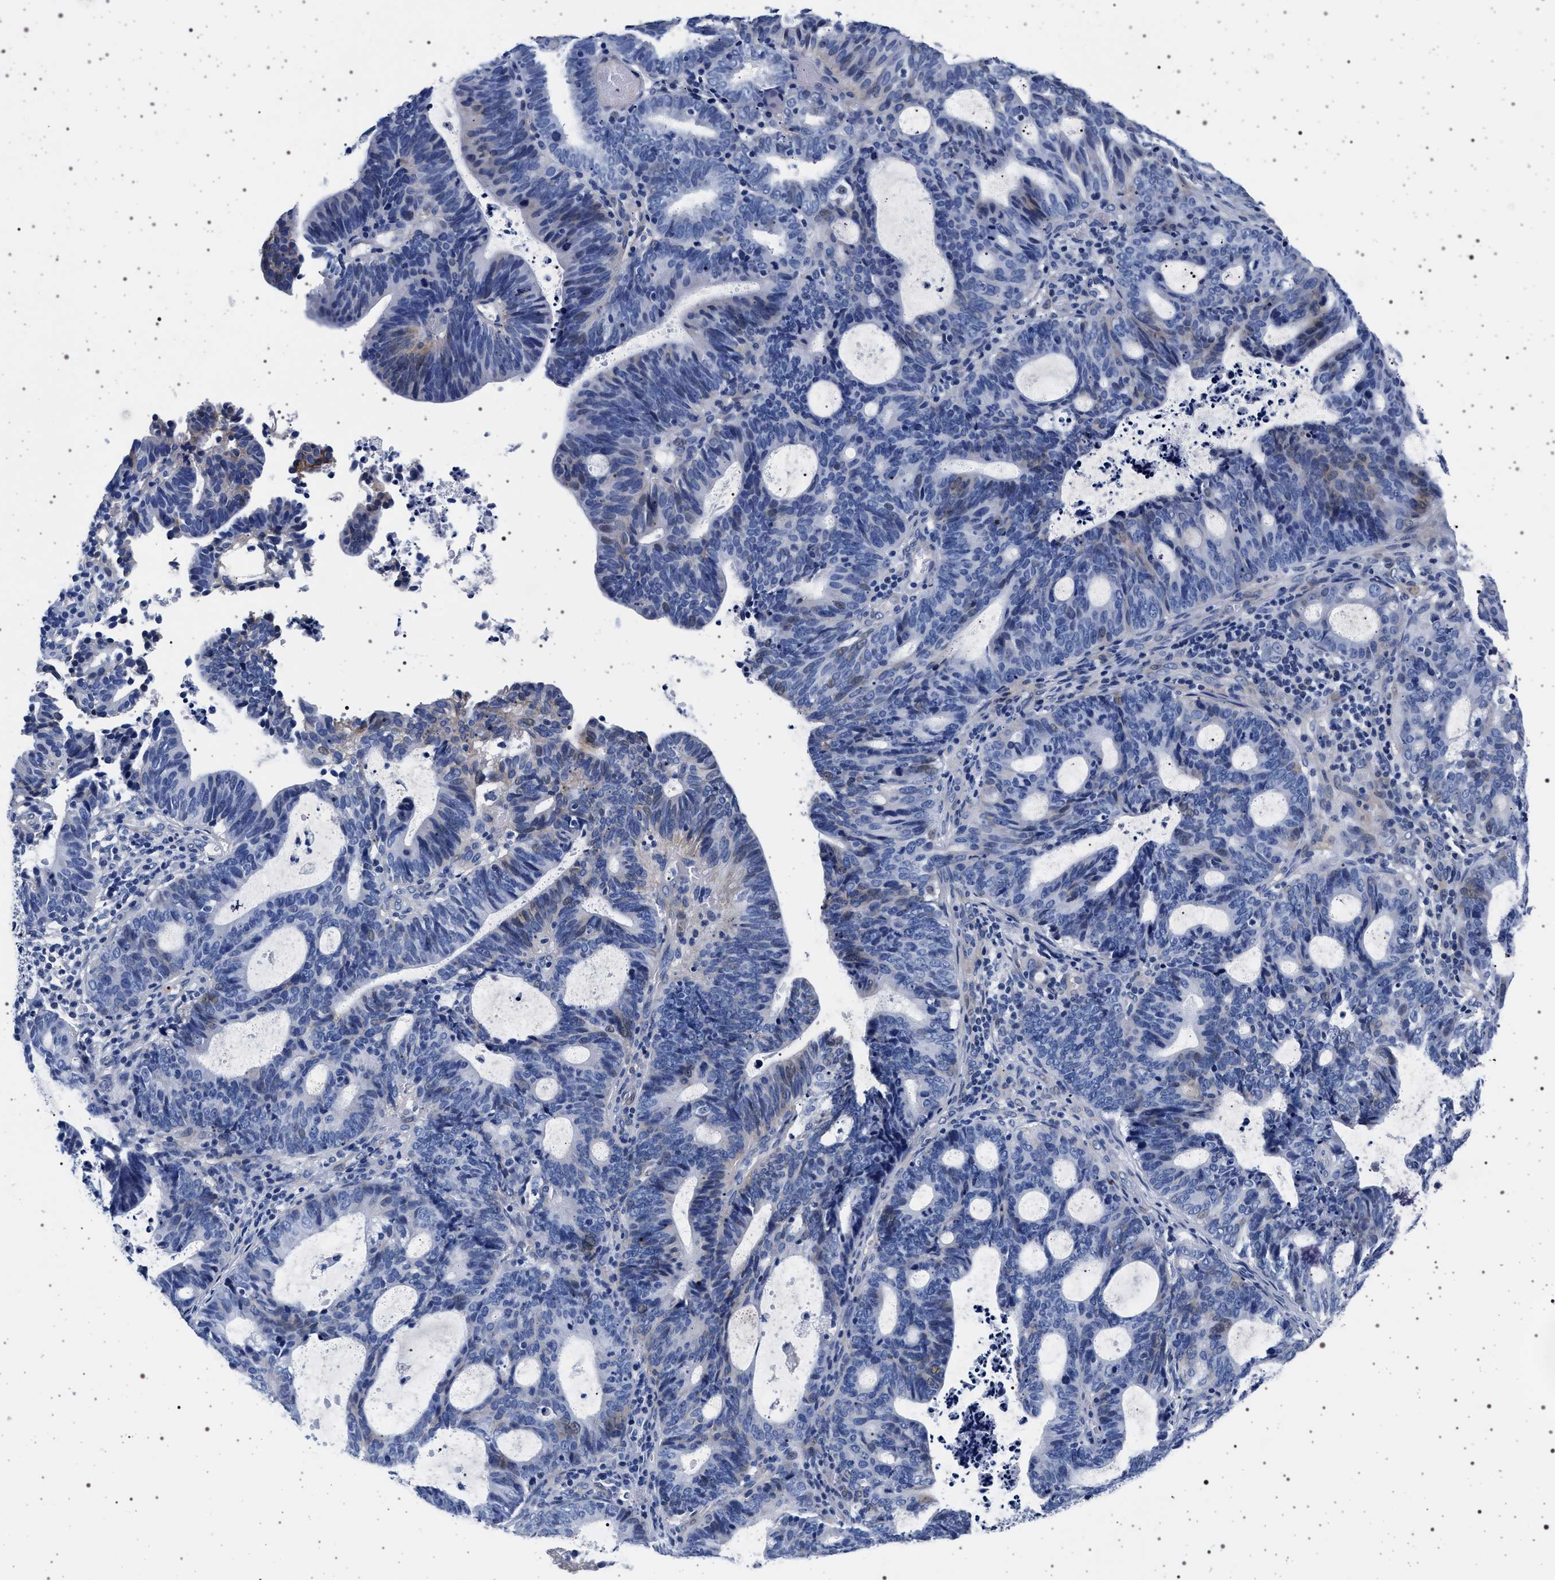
{"staining": {"intensity": "negative", "quantity": "none", "location": "none"}, "tissue": "endometrial cancer", "cell_type": "Tumor cells", "image_type": "cancer", "snomed": [{"axis": "morphology", "description": "Adenocarcinoma, NOS"}, {"axis": "topography", "description": "Uterus"}], "caption": "A photomicrograph of human endometrial adenocarcinoma is negative for staining in tumor cells.", "gene": "SLC9A1", "patient": {"sex": "female", "age": 83}}